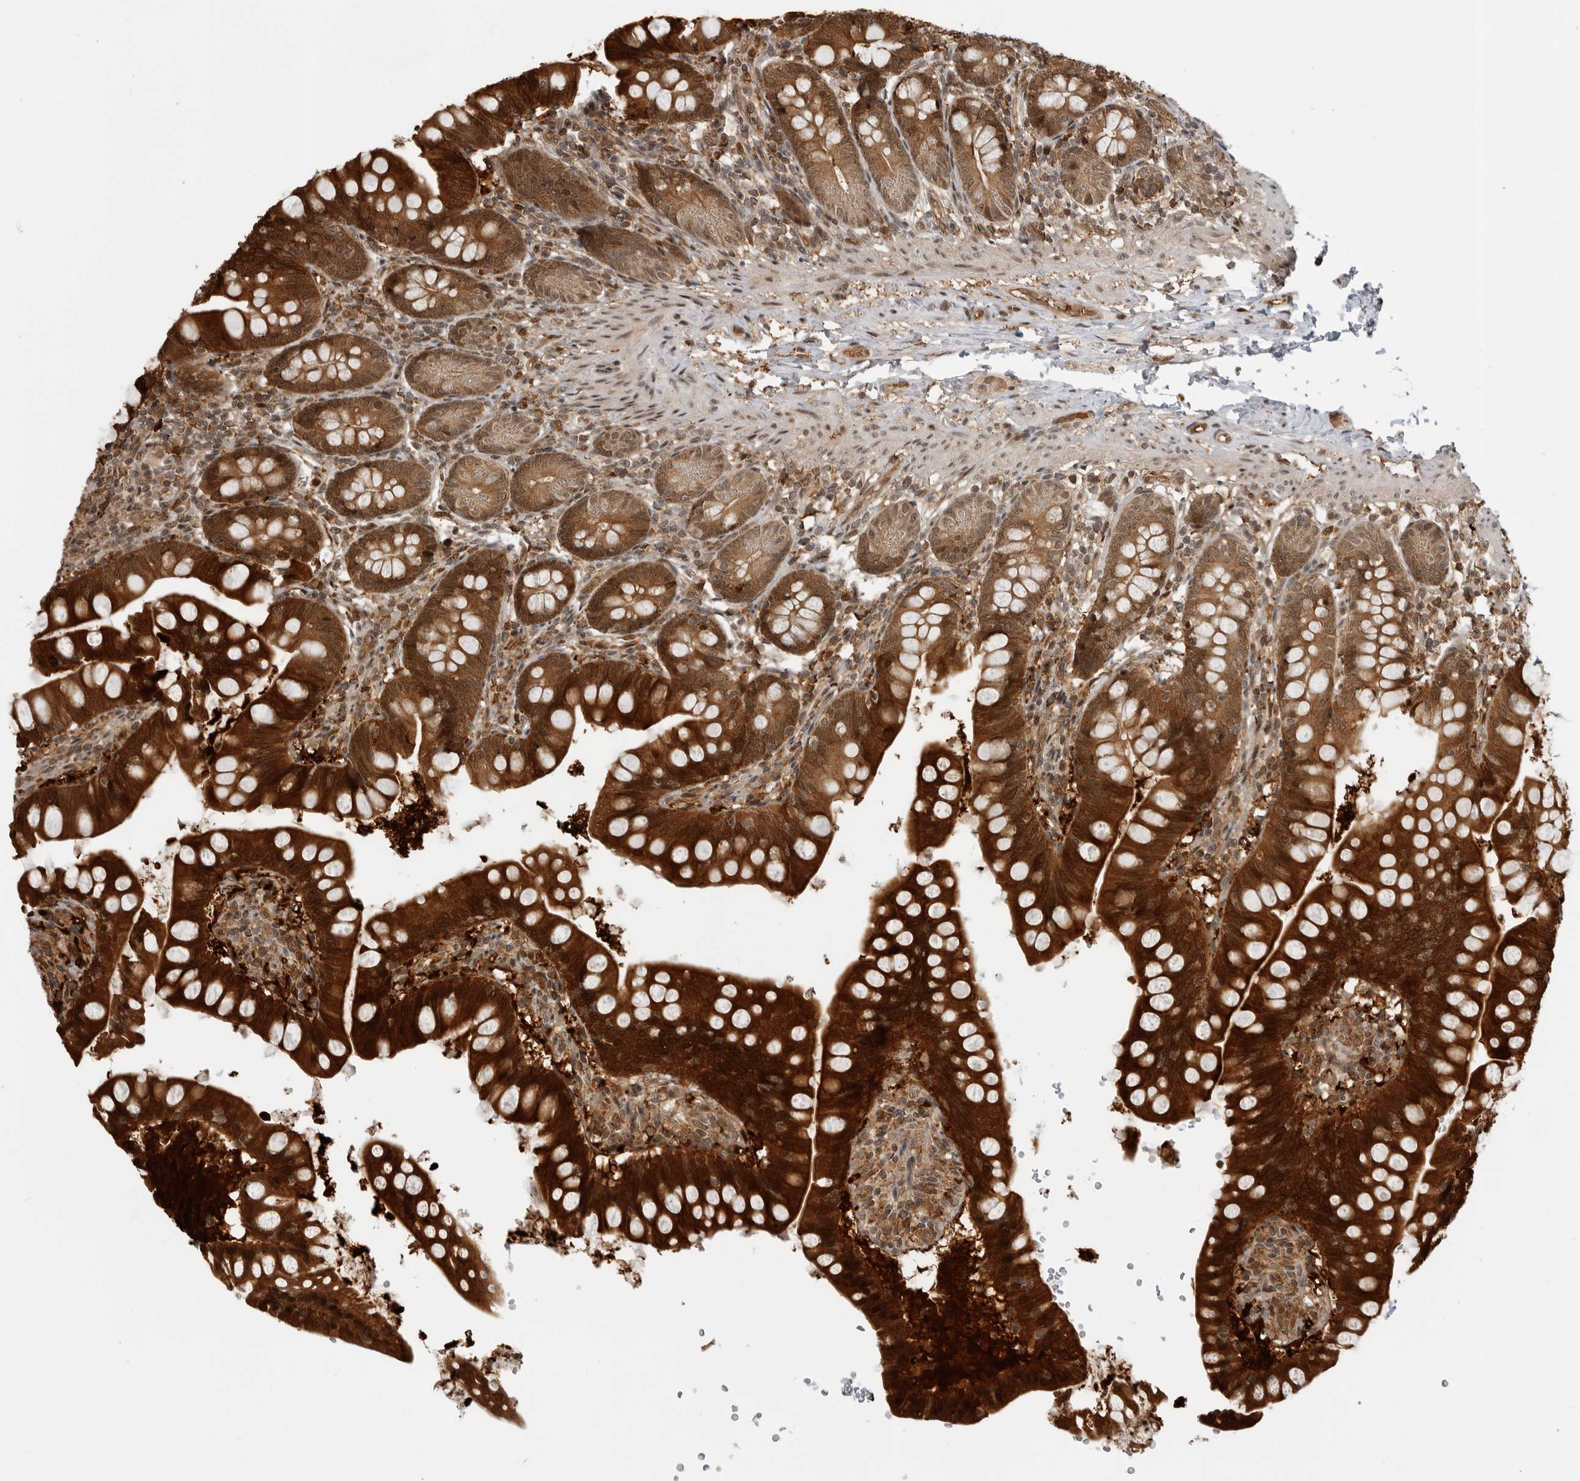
{"staining": {"intensity": "strong", "quantity": ">75%", "location": "cytoplasmic/membranous,nuclear"}, "tissue": "small intestine", "cell_type": "Glandular cells", "image_type": "normal", "snomed": [{"axis": "morphology", "description": "Normal tissue, NOS"}, {"axis": "topography", "description": "Small intestine"}], "caption": "IHC (DAB (3,3'-diaminobenzidine)) staining of benign small intestine displays strong cytoplasmic/membranous,nuclear protein expression in approximately >75% of glandular cells. (brown staining indicates protein expression, while blue staining denotes nuclei).", "gene": "BMP2K", "patient": {"sex": "male", "age": 7}}